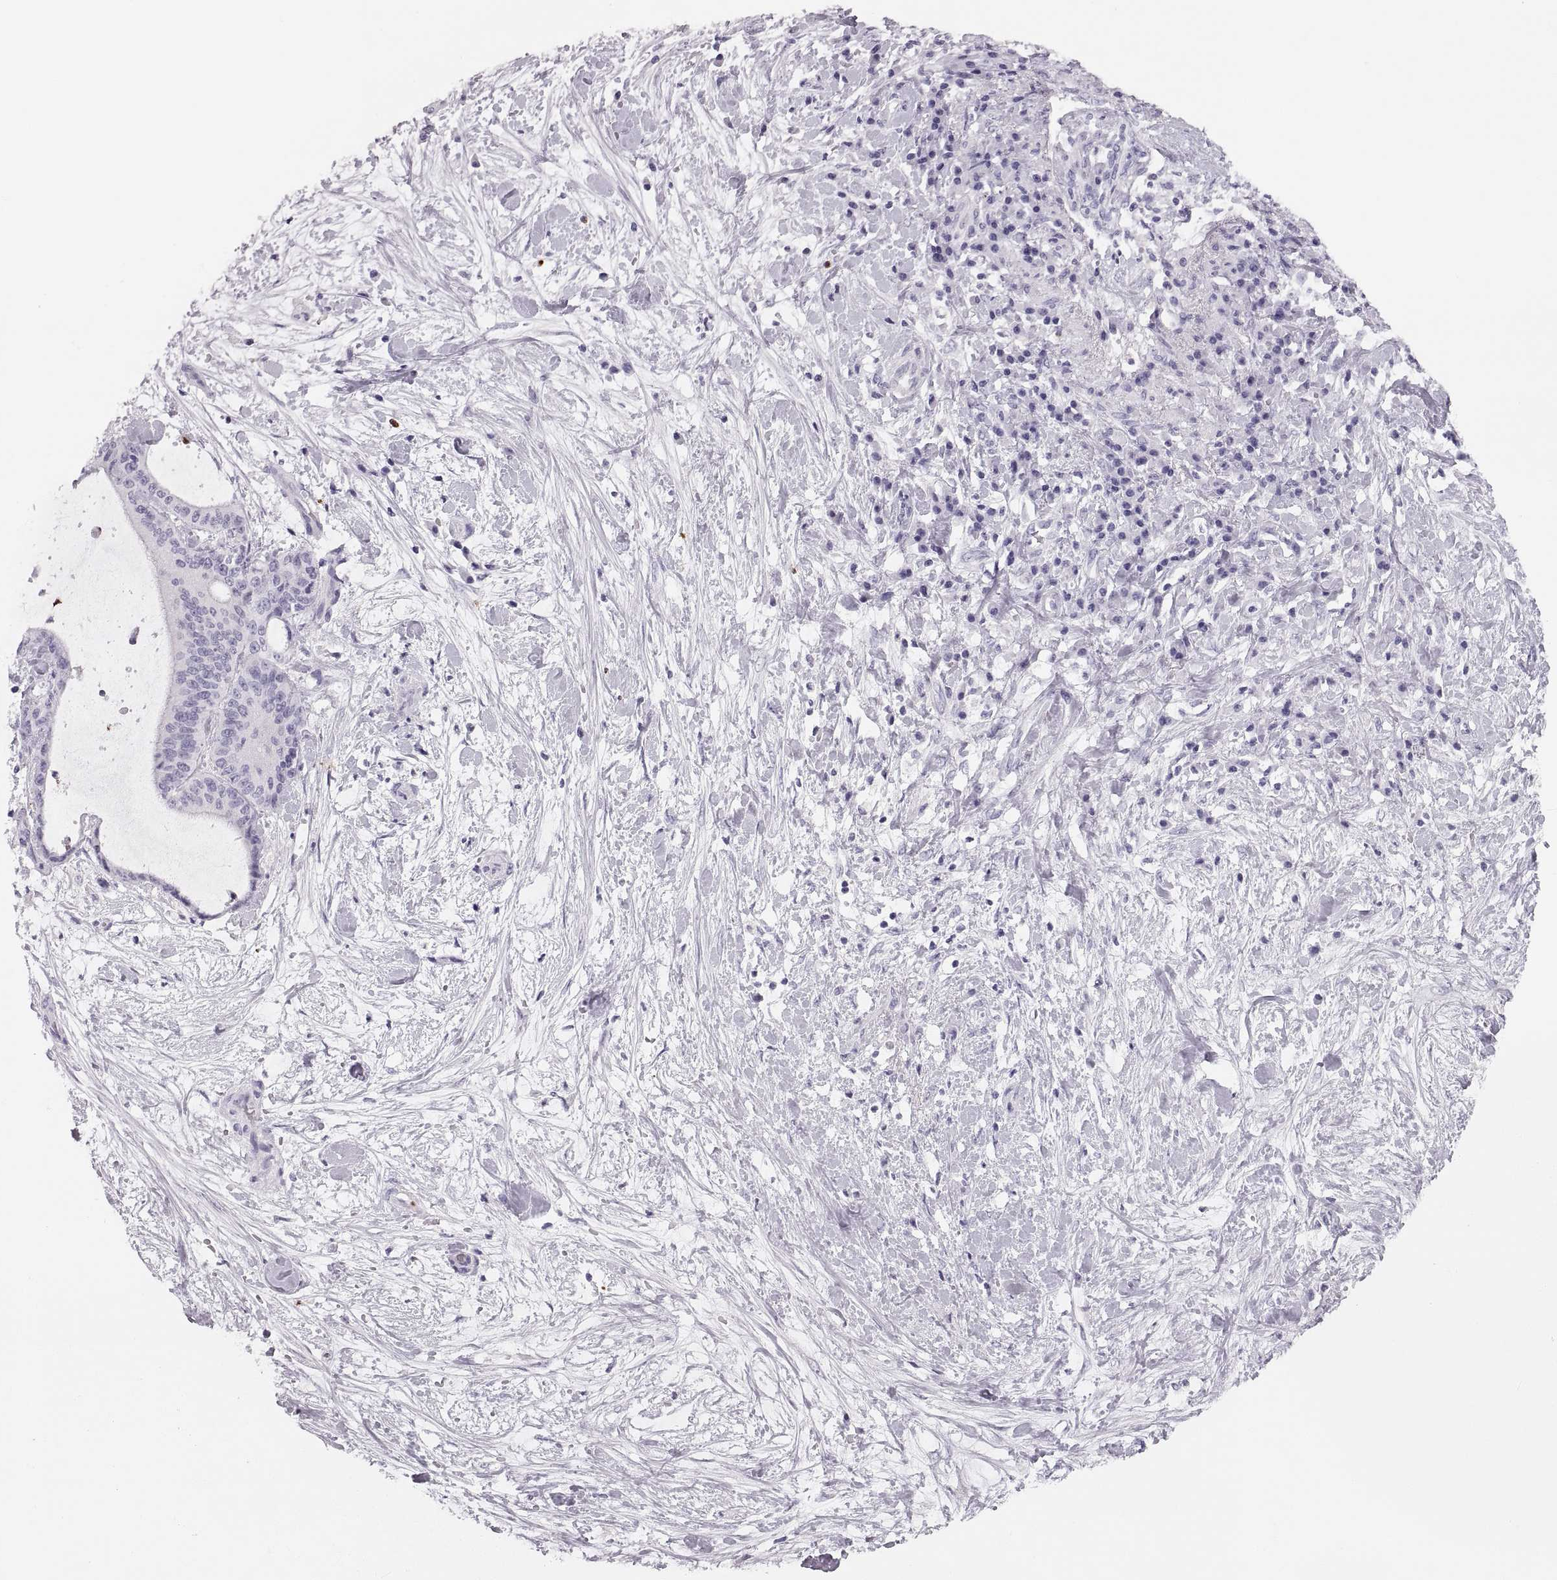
{"staining": {"intensity": "negative", "quantity": "none", "location": "none"}, "tissue": "liver cancer", "cell_type": "Tumor cells", "image_type": "cancer", "snomed": [{"axis": "morphology", "description": "Cholangiocarcinoma"}, {"axis": "topography", "description": "Liver"}], "caption": "The immunohistochemistry (IHC) histopathology image has no significant positivity in tumor cells of cholangiocarcinoma (liver) tissue. (DAB immunohistochemistry (IHC) visualized using brightfield microscopy, high magnification).", "gene": "MILR1", "patient": {"sex": "female", "age": 73}}